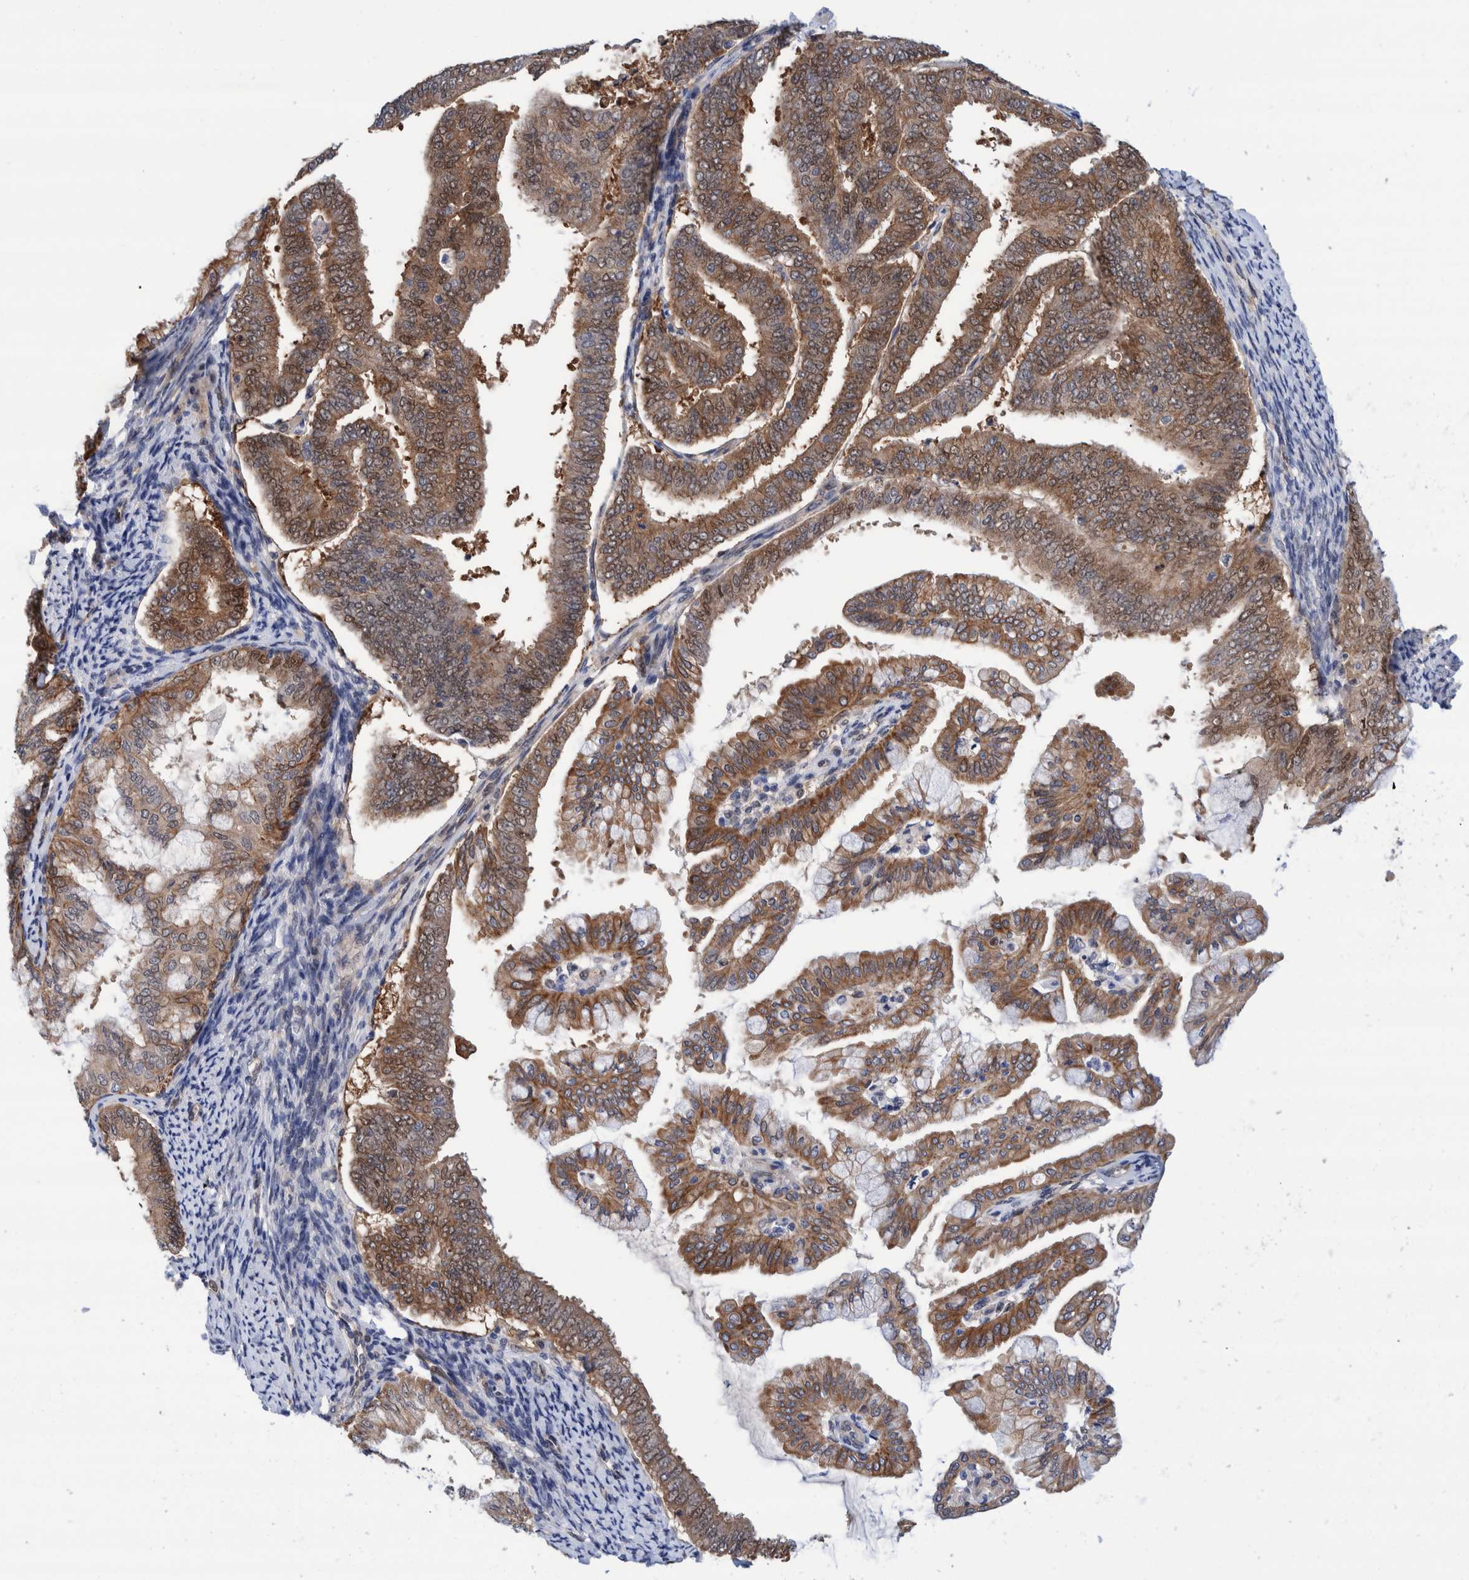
{"staining": {"intensity": "moderate", "quantity": ">75%", "location": "cytoplasmic/membranous,nuclear"}, "tissue": "endometrial cancer", "cell_type": "Tumor cells", "image_type": "cancer", "snomed": [{"axis": "morphology", "description": "Adenocarcinoma, NOS"}, {"axis": "topography", "description": "Endometrium"}], "caption": "This photomicrograph demonstrates immunohistochemistry (IHC) staining of endometrial adenocarcinoma, with medium moderate cytoplasmic/membranous and nuclear staining in about >75% of tumor cells.", "gene": "PFAS", "patient": {"sex": "female", "age": 63}}